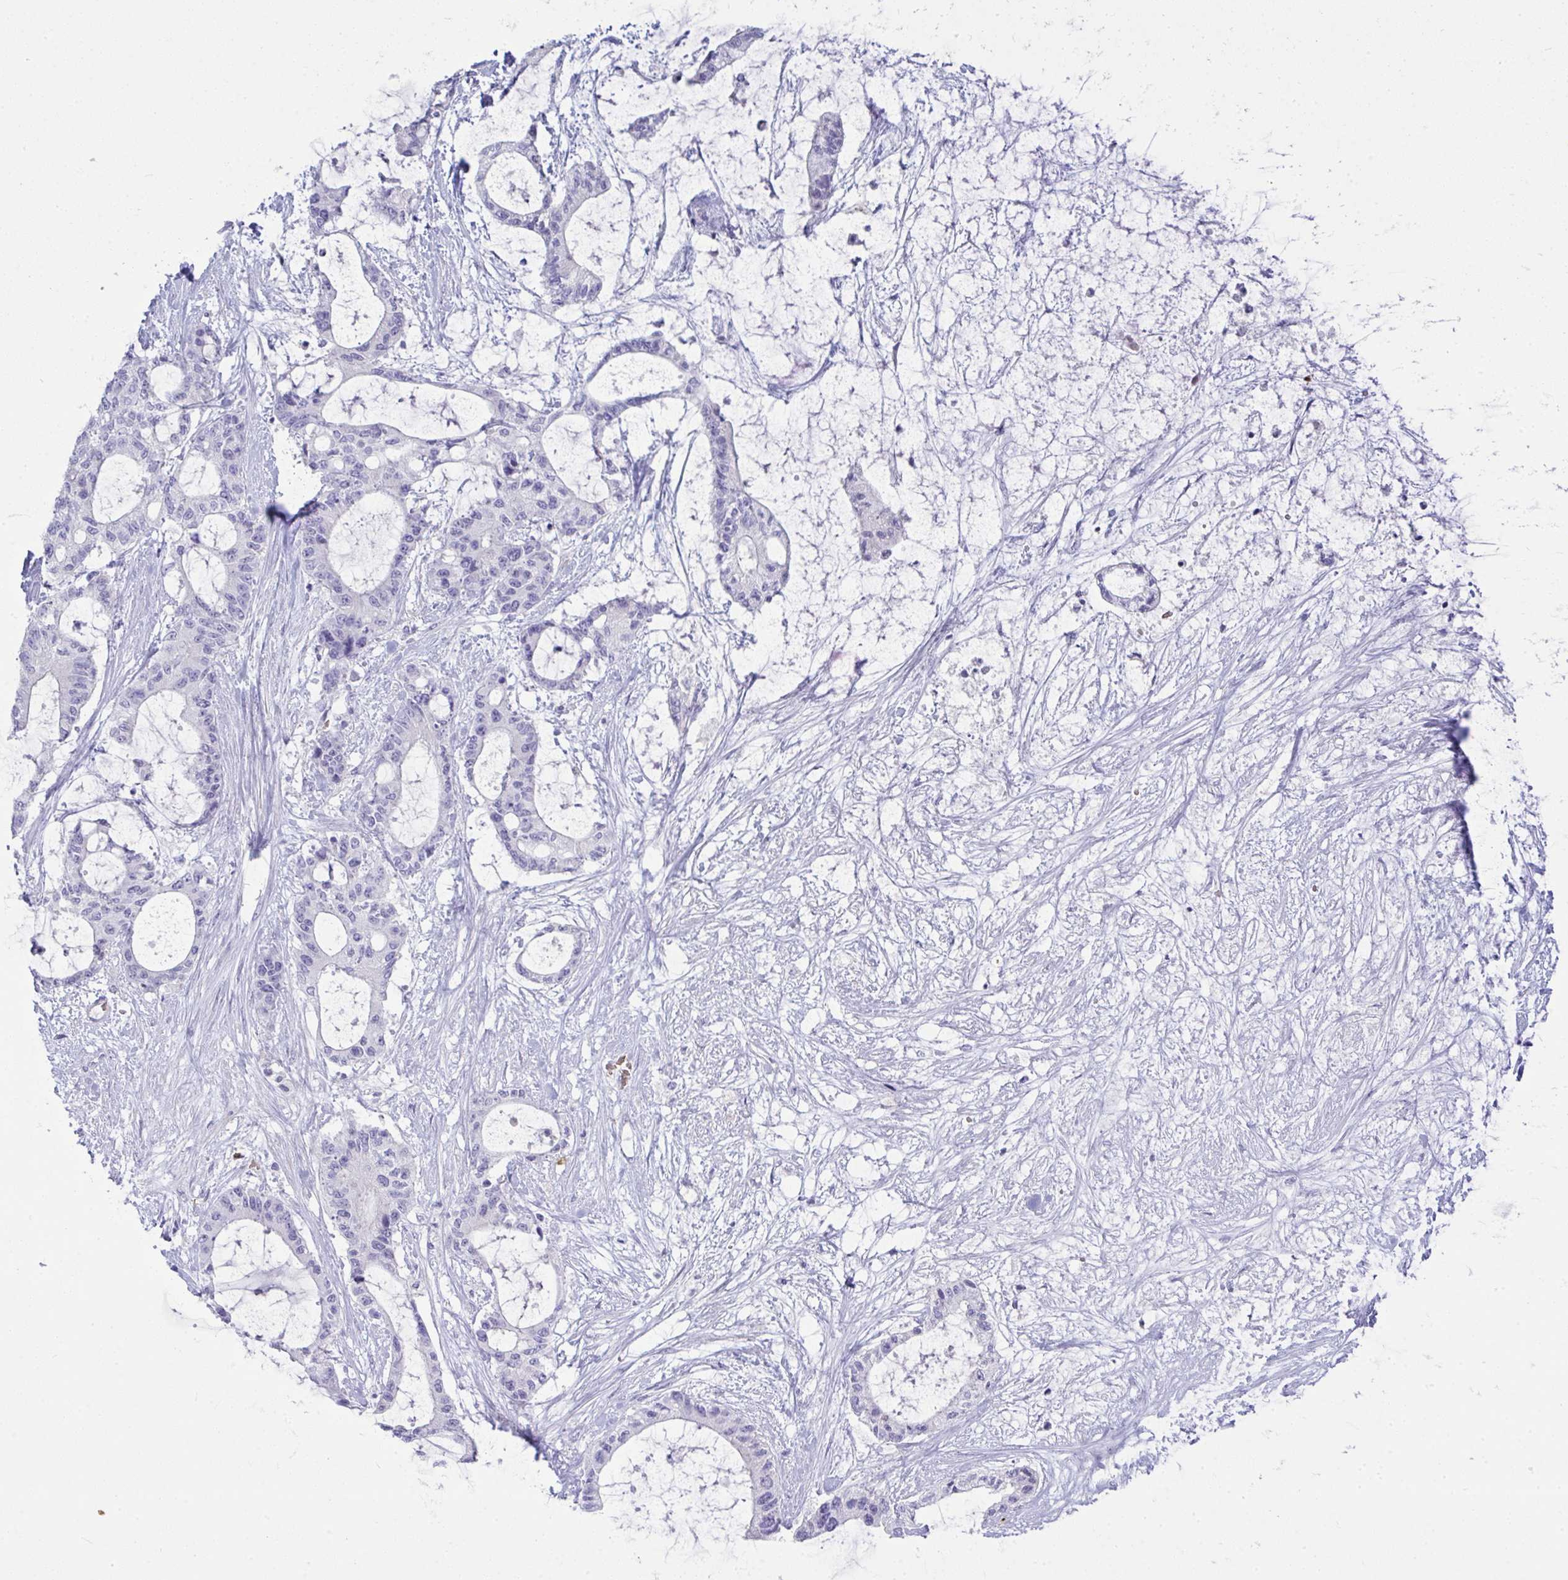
{"staining": {"intensity": "negative", "quantity": "none", "location": "none"}, "tissue": "liver cancer", "cell_type": "Tumor cells", "image_type": "cancer", "snomed": [{"axis": "morphology", "description": "Normal tissue, NOS"}, {"axis": "morphology", "description": "Cholangiocarcinoma"}, {"axis": "topography", "description": "Liver"}, {"axis": "topography", "description": "Peripheral nerve tissue"}], "caption": "Cholangiocarcinoma (liver) stained for a protein using immunohistochemistry exhibits no staining tumor cells.", "gene": "SPTB", "patient": {"sex": "female", "age": 73}}